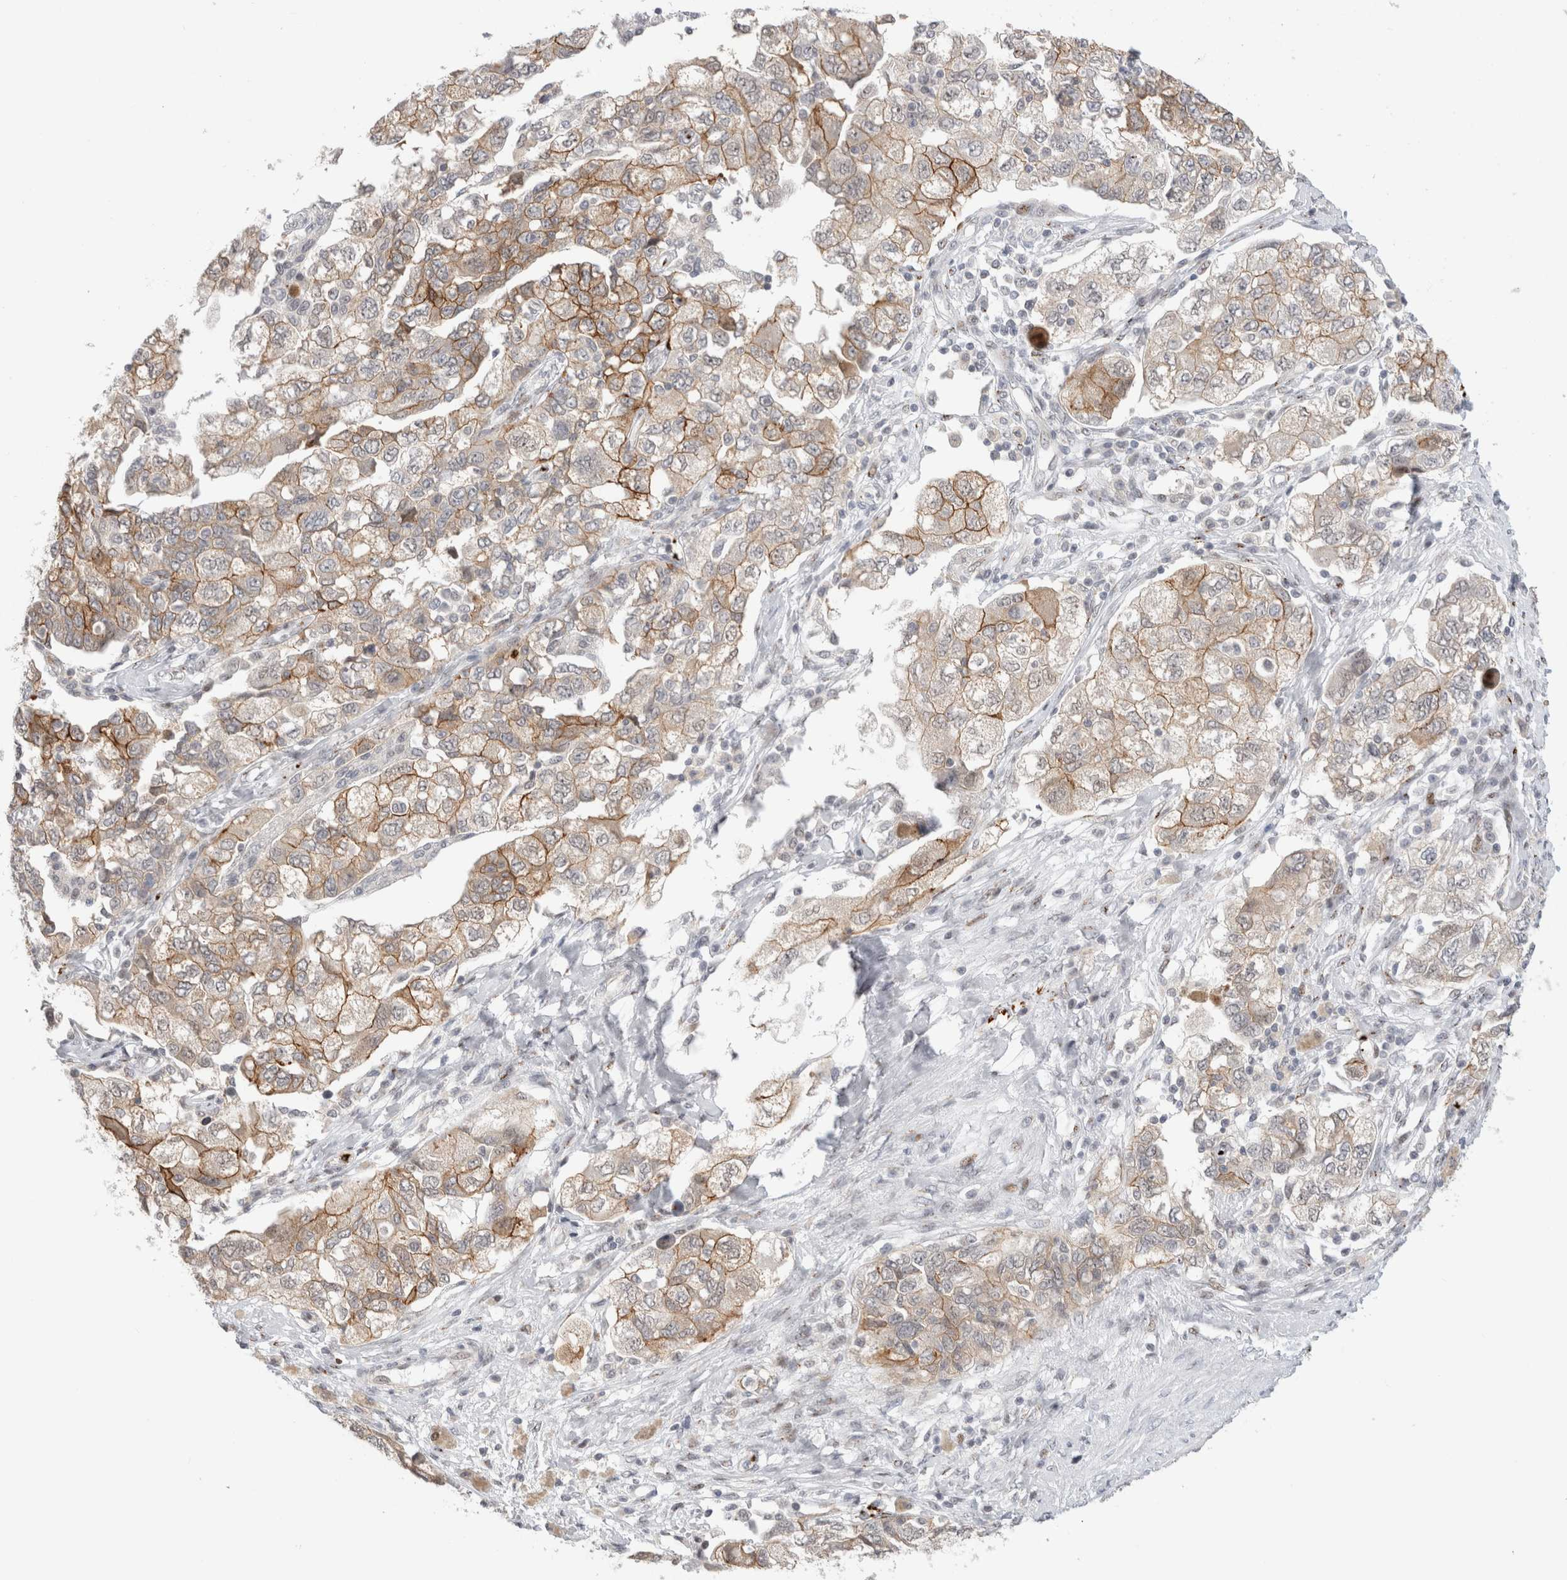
{"staining": {"intensity": "moderate", "quantity": ">75%", "location": "cytoplasmic/membranous"}, "tissue": "ovarian cancer", "cell_type": "Tumor cells", "image_type": "cancer", "snomed": [{"axis": "morphology", "description": "Carcinoma, NOS"}, {"axis": "morphology", "description": "Cystadenocarcinoma, serous, NOS"}, {"axis": "topography", "description": "Ovary"}], "caption": "Ovarian carcinoma stained with a protein marker reveals moderate staining in tumor cells.", "gene": "VPS28", "patient": {"sex": "female", "age": 69}}